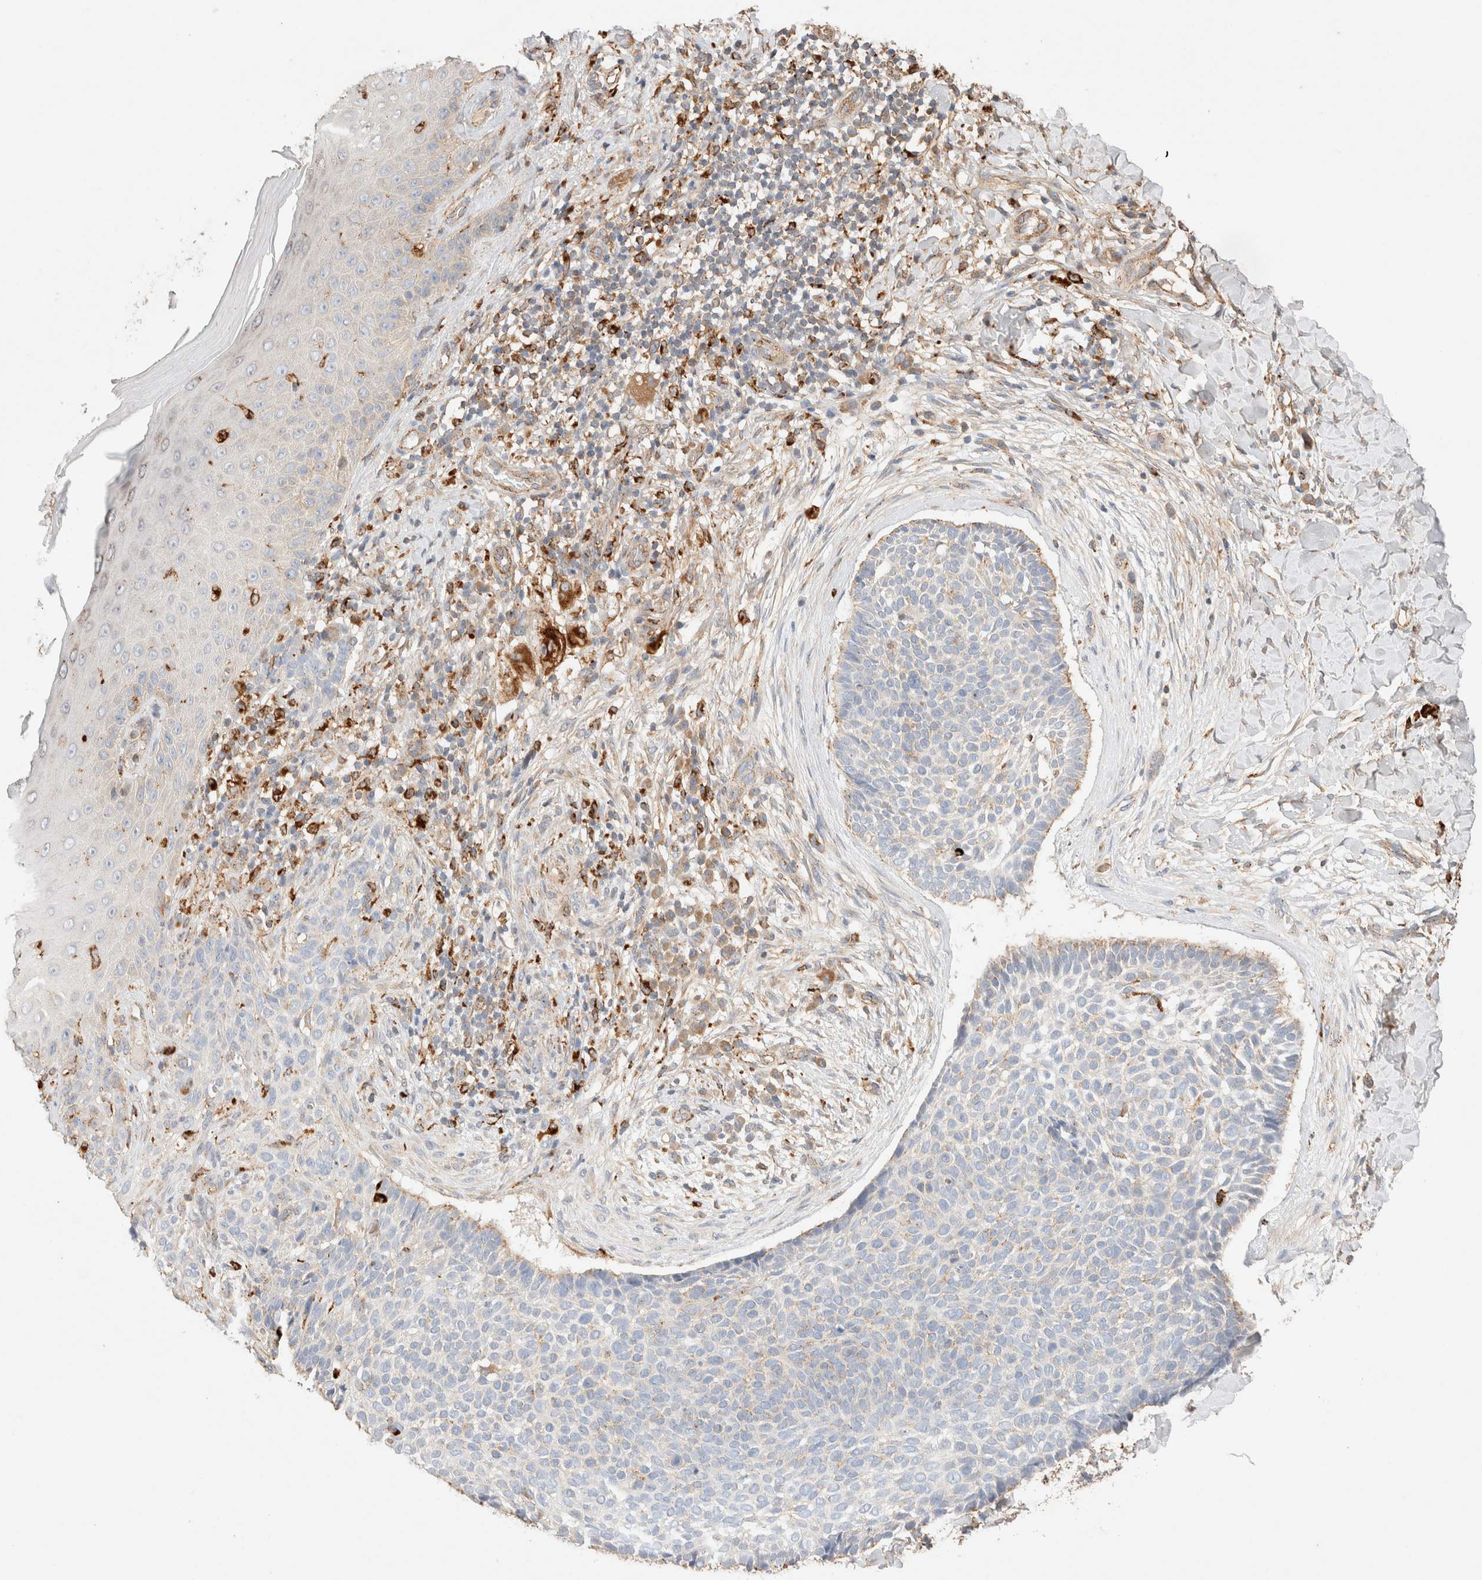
{"staining": {"intensity": "weak", "quantity": "<25%", "location": "cytoplasmic/membranous"}, "tissue": "skin cancer", "cell_type": "Tumor cells", "image_type": "cancer", "snomed": [{"axis": "morphology", "description": "Normal tissue, NOS"}, {"axis": "morphology", "description": "Basal cell carcinoma"}, {"axis": "topography", "description": "Skin"}], "caption": "A high-resolution micrograph shows immunohistochemistry (IHC) staining of basal cell carcinoma (skin), which exhibits no significant expression in tumor cells.", "gene": "RABEPK", "patient": {"sex": "male", "age": 67}}